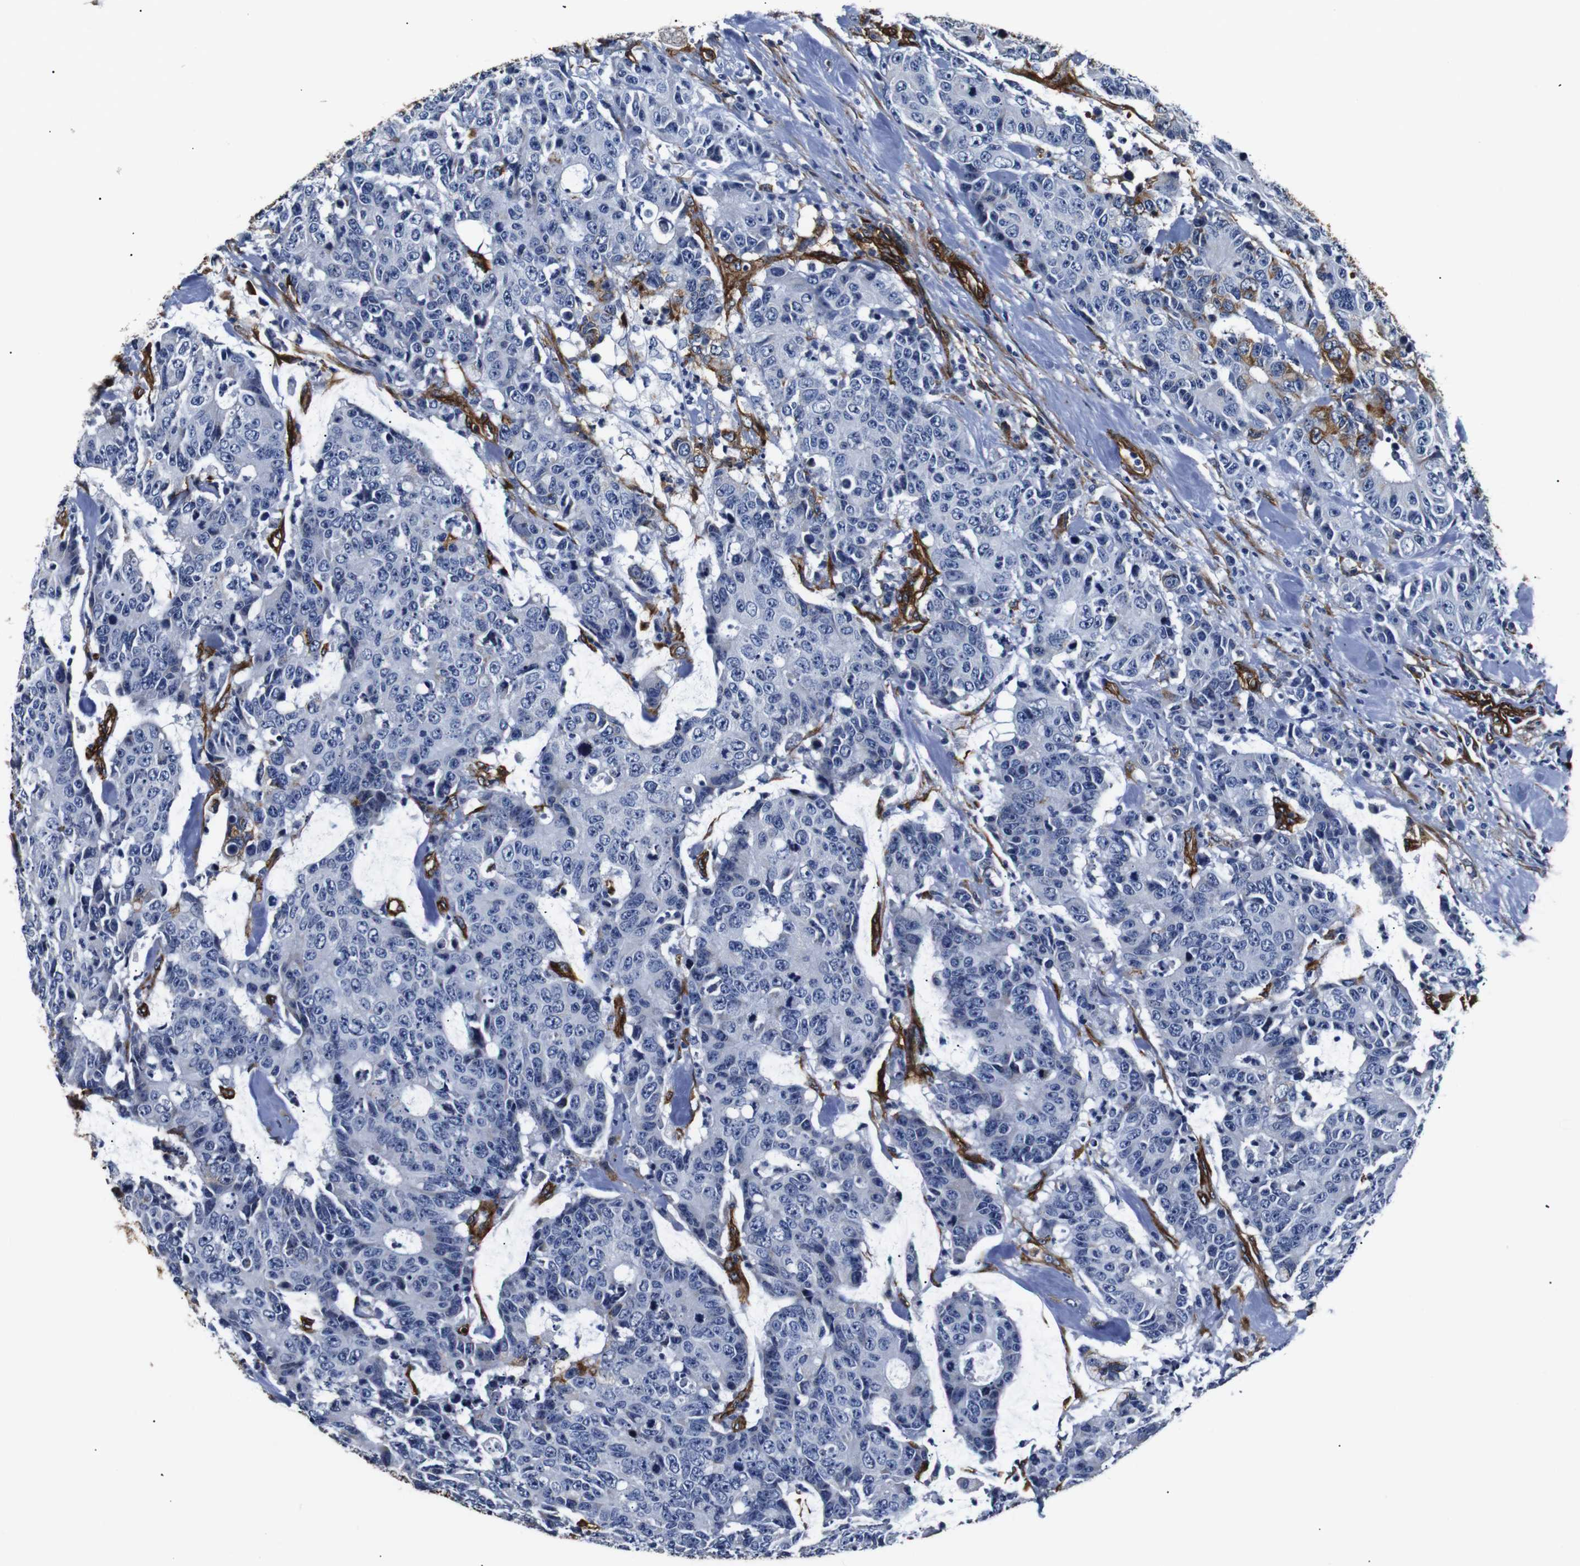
{"staining": {"intensity": "negative", "quantity": "none", "location": "none"}, "tissue": "colorectal cancer", "cell_type": "Tumor cells", "image_type": "cancer", "snomed": [{"axis": "morphology", "description": "Adenocarcinoma, NOS"}, {"axis": "topography", "description": "Colon"}], "caption": "The photomicrograph shows no staining of tumor cells in colorectal cancer.", "gene": "CAV2", "patient": {"sex": "female", "age": 86}}